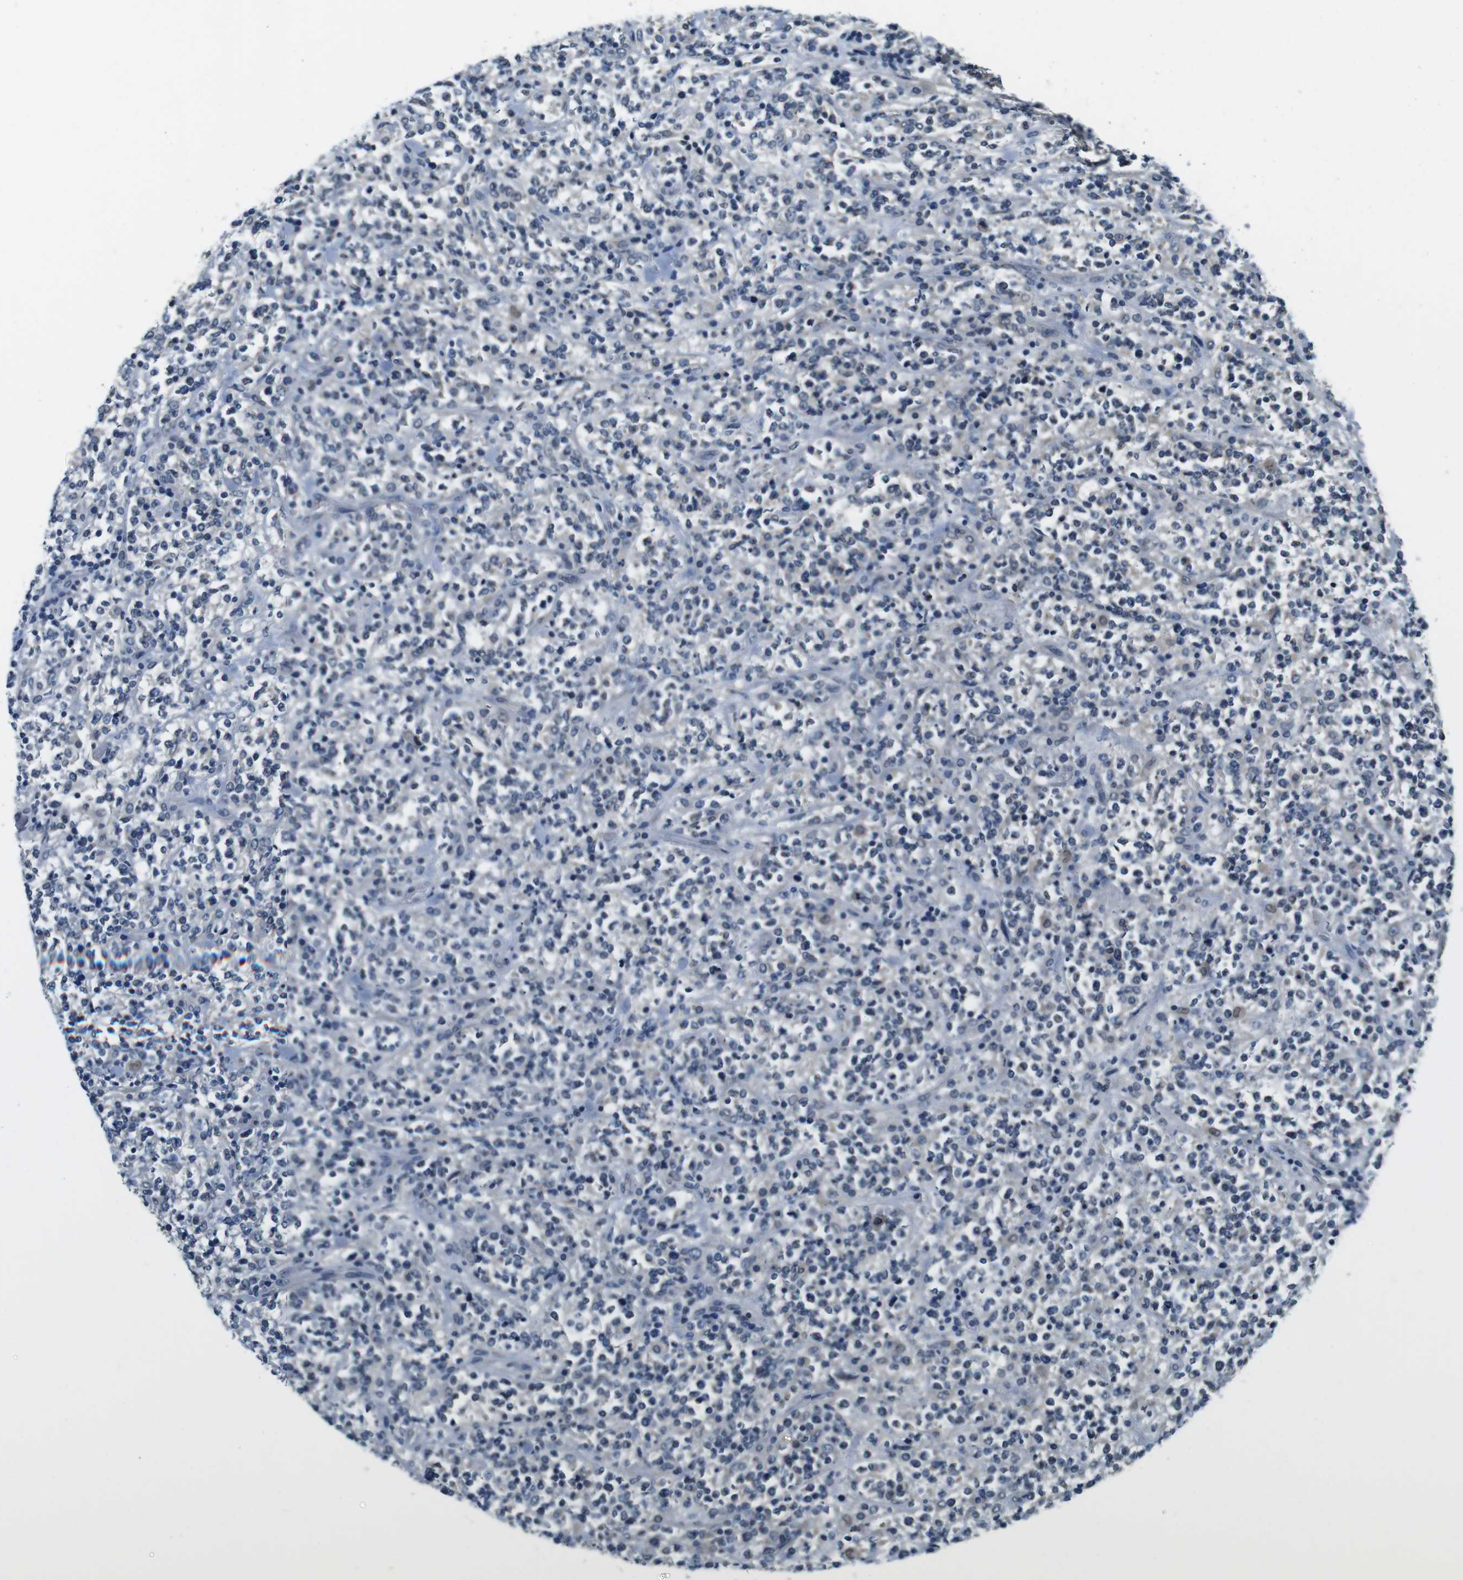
{"staining": {"intensity": "negative", "quantity": "none", "location": "none"}, "tissue": "lymphoma", "cell_type": "Tumor cells", "image_type": "cancer", "snomed": [{"axis": "morphology", "description": "Malignant lymphoma, non-Hodgkin's type, High grade"}, {"axis": "topography", "description": "Soft tissue"}], "caption": "Immunohistochemistry (IHC) micrograph of neoplastic tissue: malignant lymphoma, non-Hodgkin's type (high-grade) stained with DAB reveals no significant protein staining in tumor cells.", "gene": "DTNA", "patient": {"sex": "male", "age": 18}}